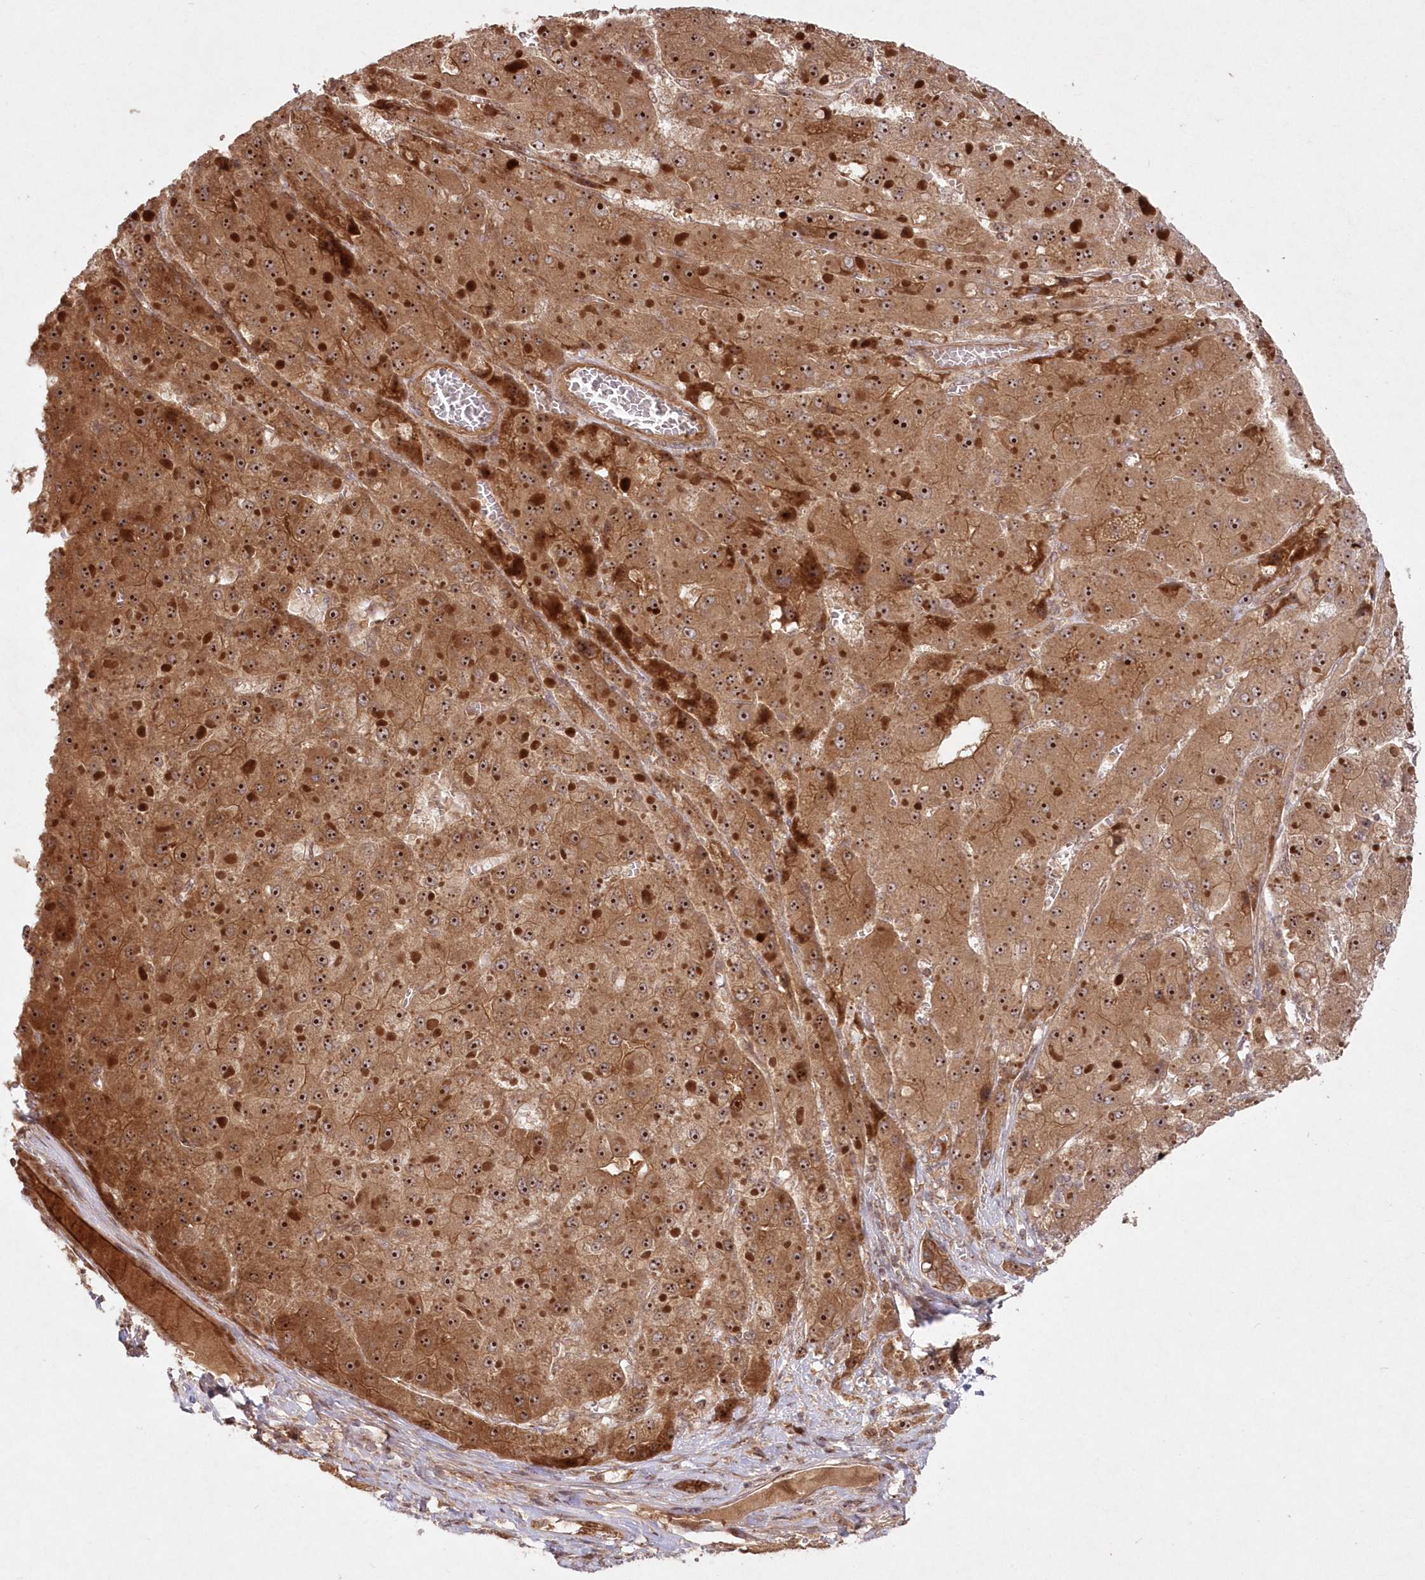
{"staining": {"intensity": "moderate", "quantity": ">75%", "location": "cytoplasmic/membranous,nuclear"}, "tissue": "liver cancer", "cell_type": "Tumor cells", "image_type": "cancer", "snomed": [{"axis": "morphology", "description": "Carcinoma, Hepatocellular, NOS"}, {"axis": "topography", "description": "Liver"}], "caption": "Moderate cytoplasmic/membranous and nuclear protein expression is present in about >75% of tumor cells in liver cancer (hepatocellular carcinoma).", "gene": "SERINC1", "patient": {"sex": "female", "age": 73}}